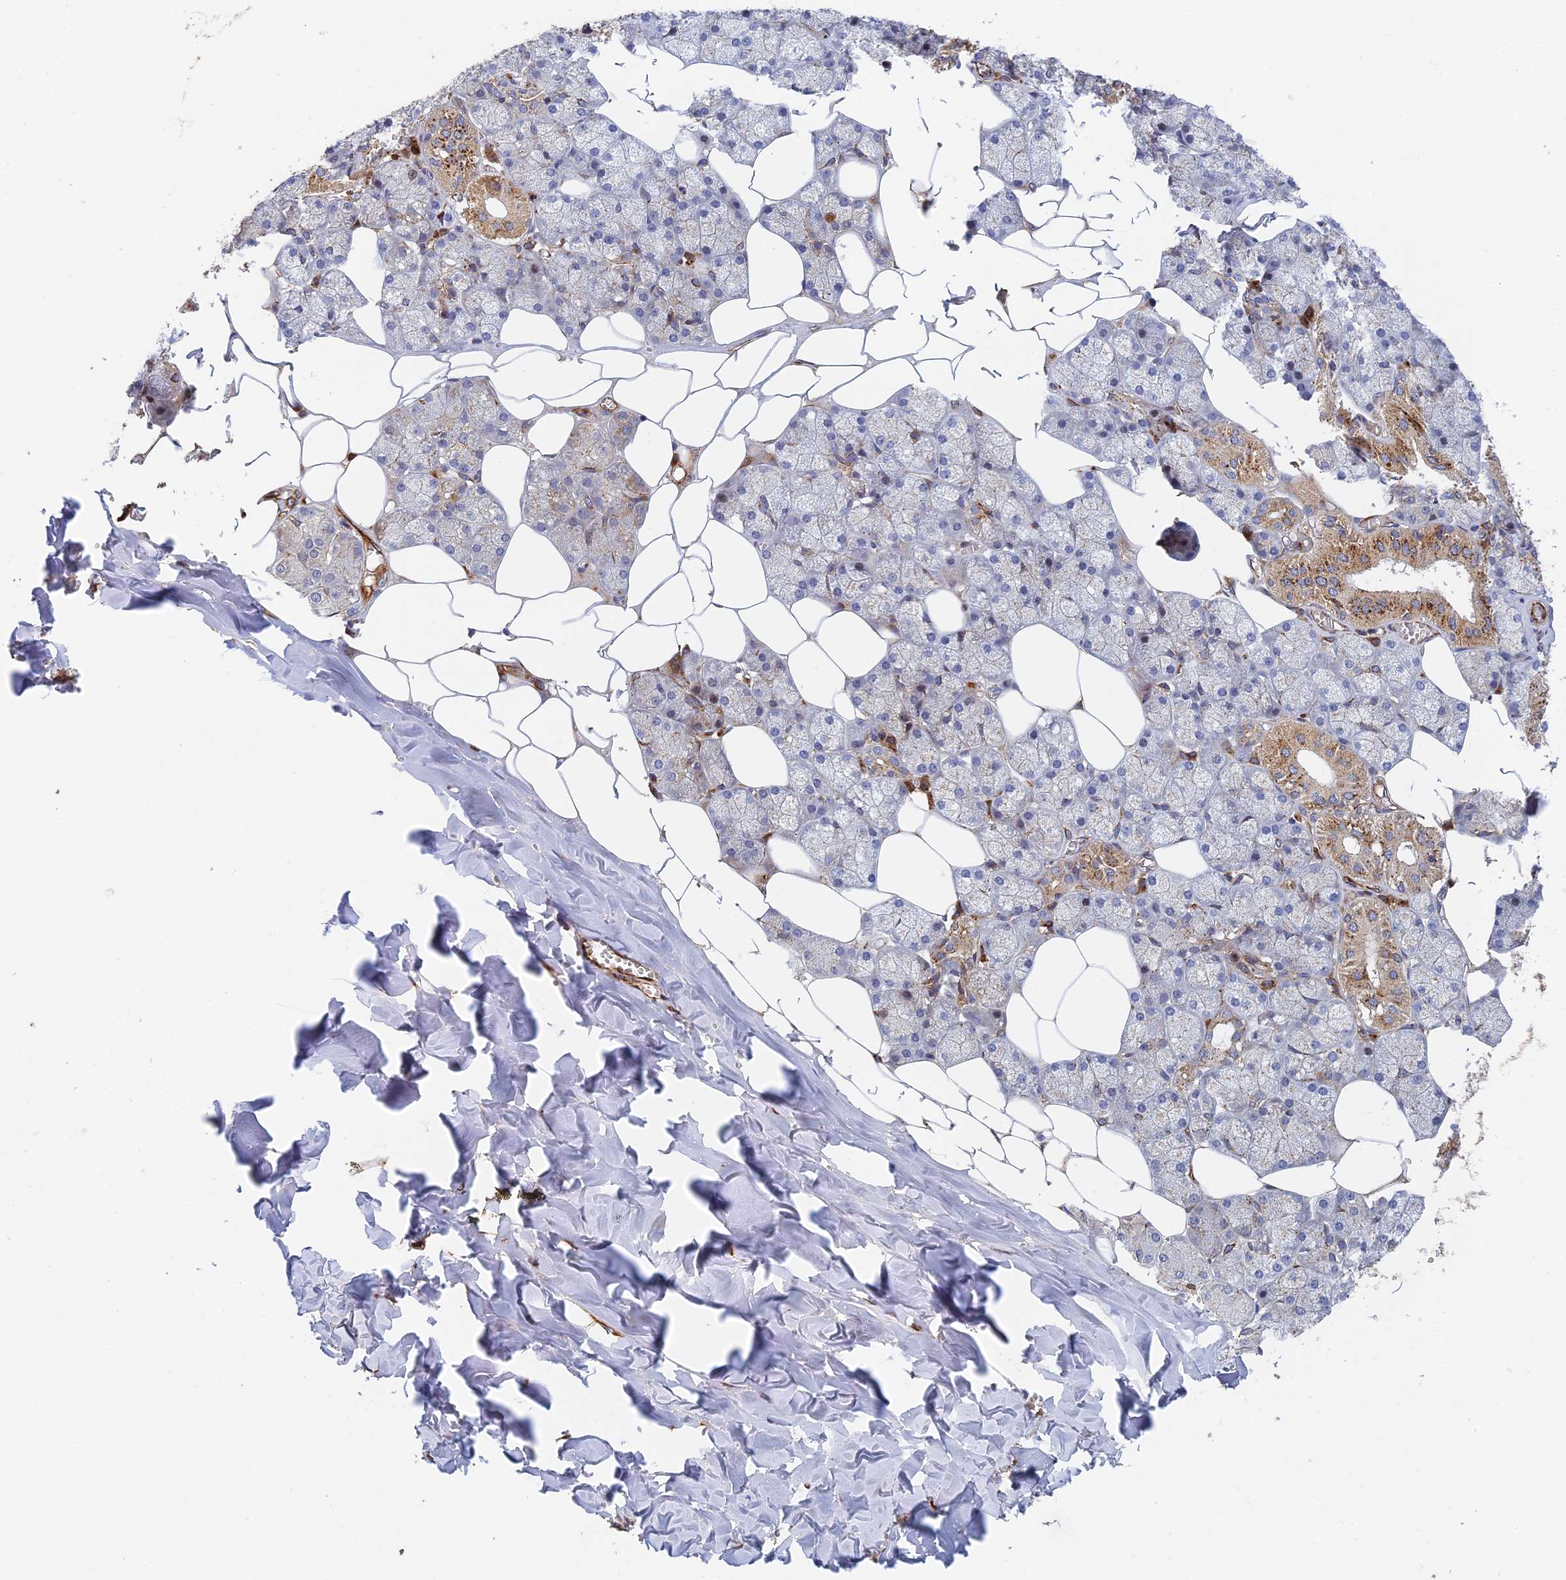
{"staining": {"intensity": "moderate", "quantity": "25%-75%", "location": "cytoplasmic/membranous"}, "tissue": "salivary gland", "cell_type": "Glandular cells", "image_type": "normal", "snomed": [{"axis": "morphology", "description": "Normal tissue, NOS"}, {"axis": "topography", "description": "Salivary gland"}], "caption": "Protein expression analysis of benign human salivary gland reveals moderate cytoplasmic/membranous staining in about 25%-75% of glandular cells.", "gene": "PPP2R3C", "patient": {"sex": "male", "age": 62}}